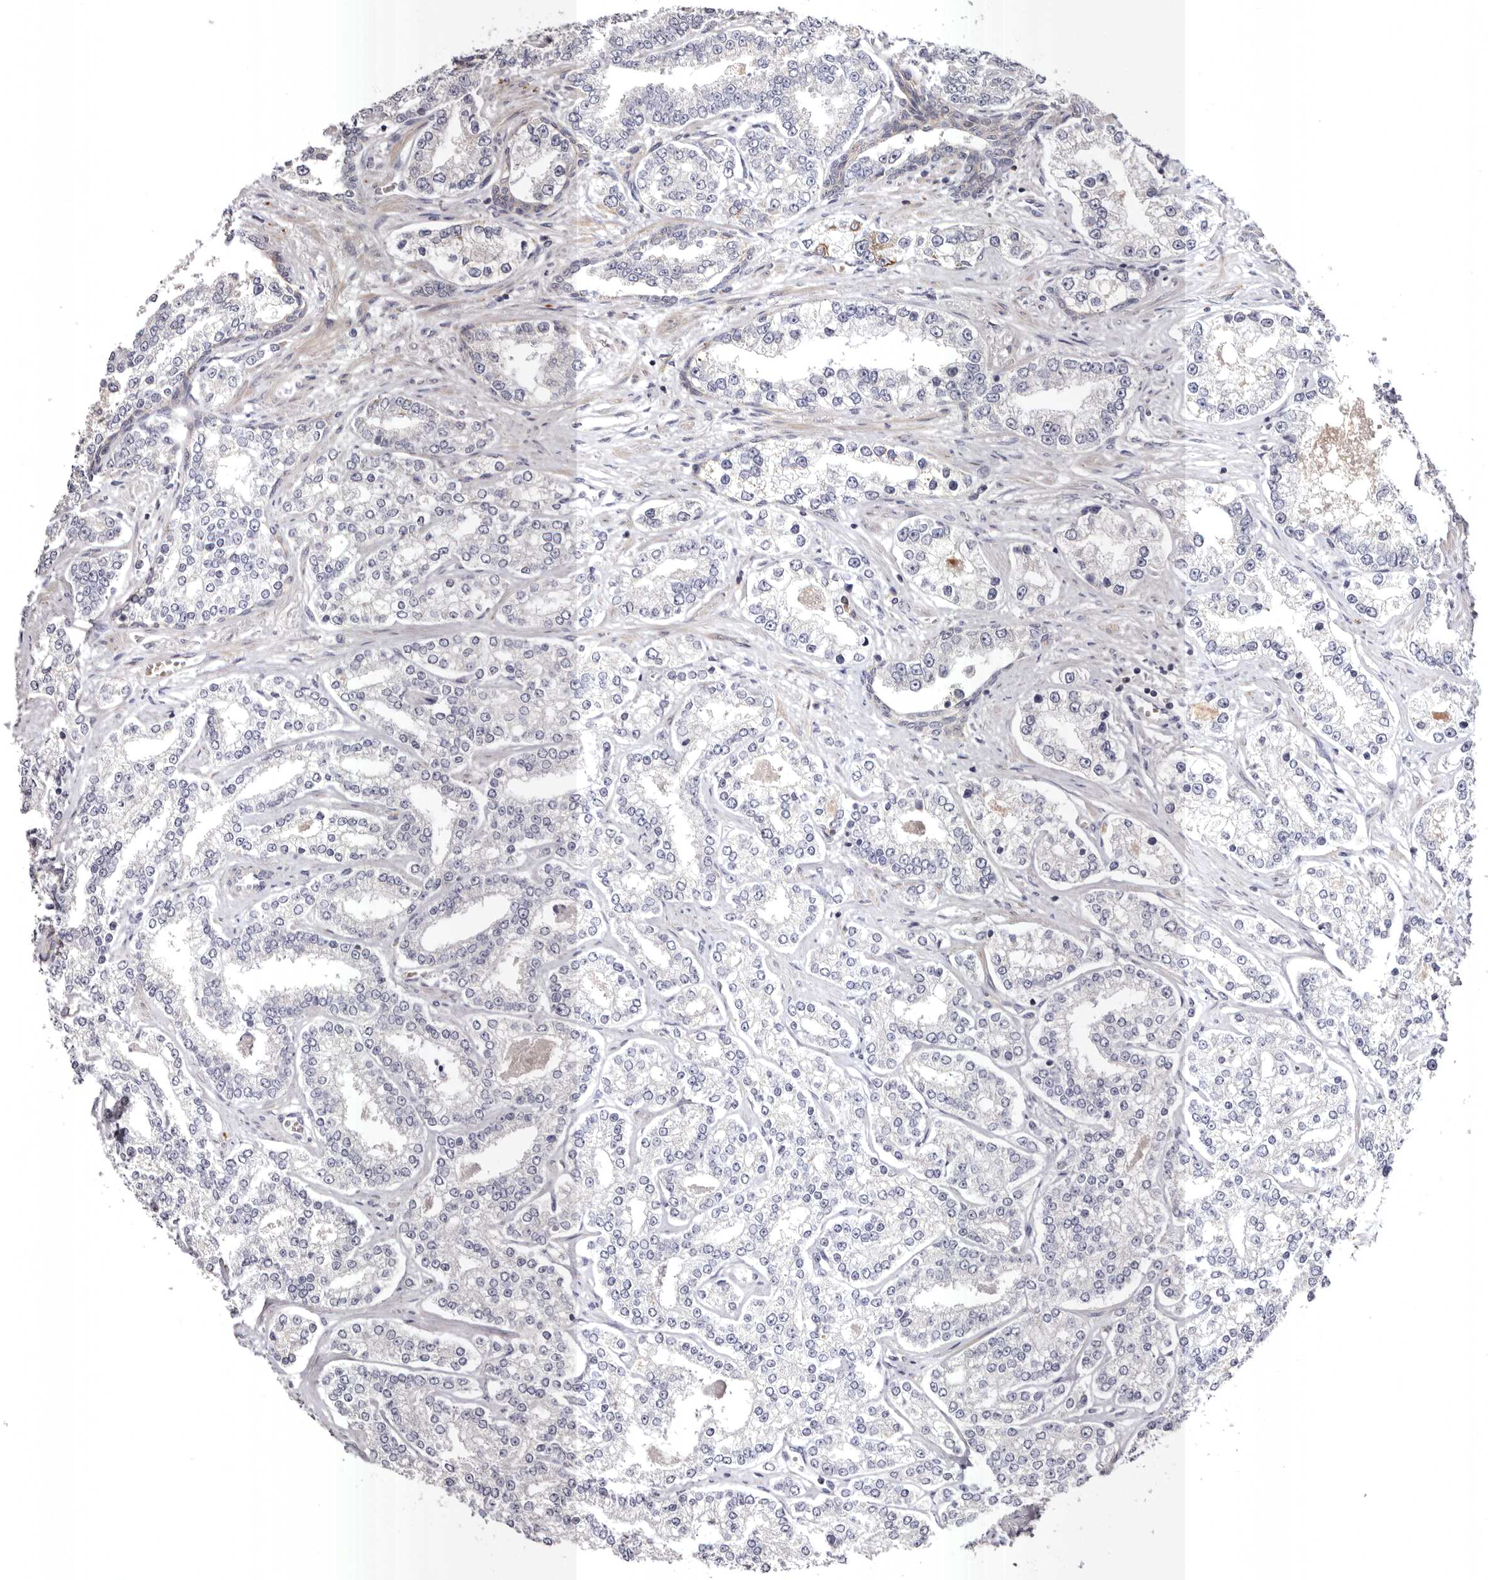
{"staining": {"intensity": "negative", "quantity": "none", "location": "none"}, "tissue": "prostate cancer", "cell_type": "Tumor cells", "image_type": "cancer", "snomed": [{"axis": "morphology", "description": "Normal tissue, NOS"}, {"axis": "morphology", "description": "Adenocarcinoma, High grade"}, {"axis": "topography", "description": "Prostate"}], "caption": "Immunohistochemistry photomicrograph of human prostate adenocarcinoma (high-grade) stained for a protein (brown), which reveals no staining in tumor cells.", "gene": "S1PR5", "patient": {"sex": "male", "age": 83}}